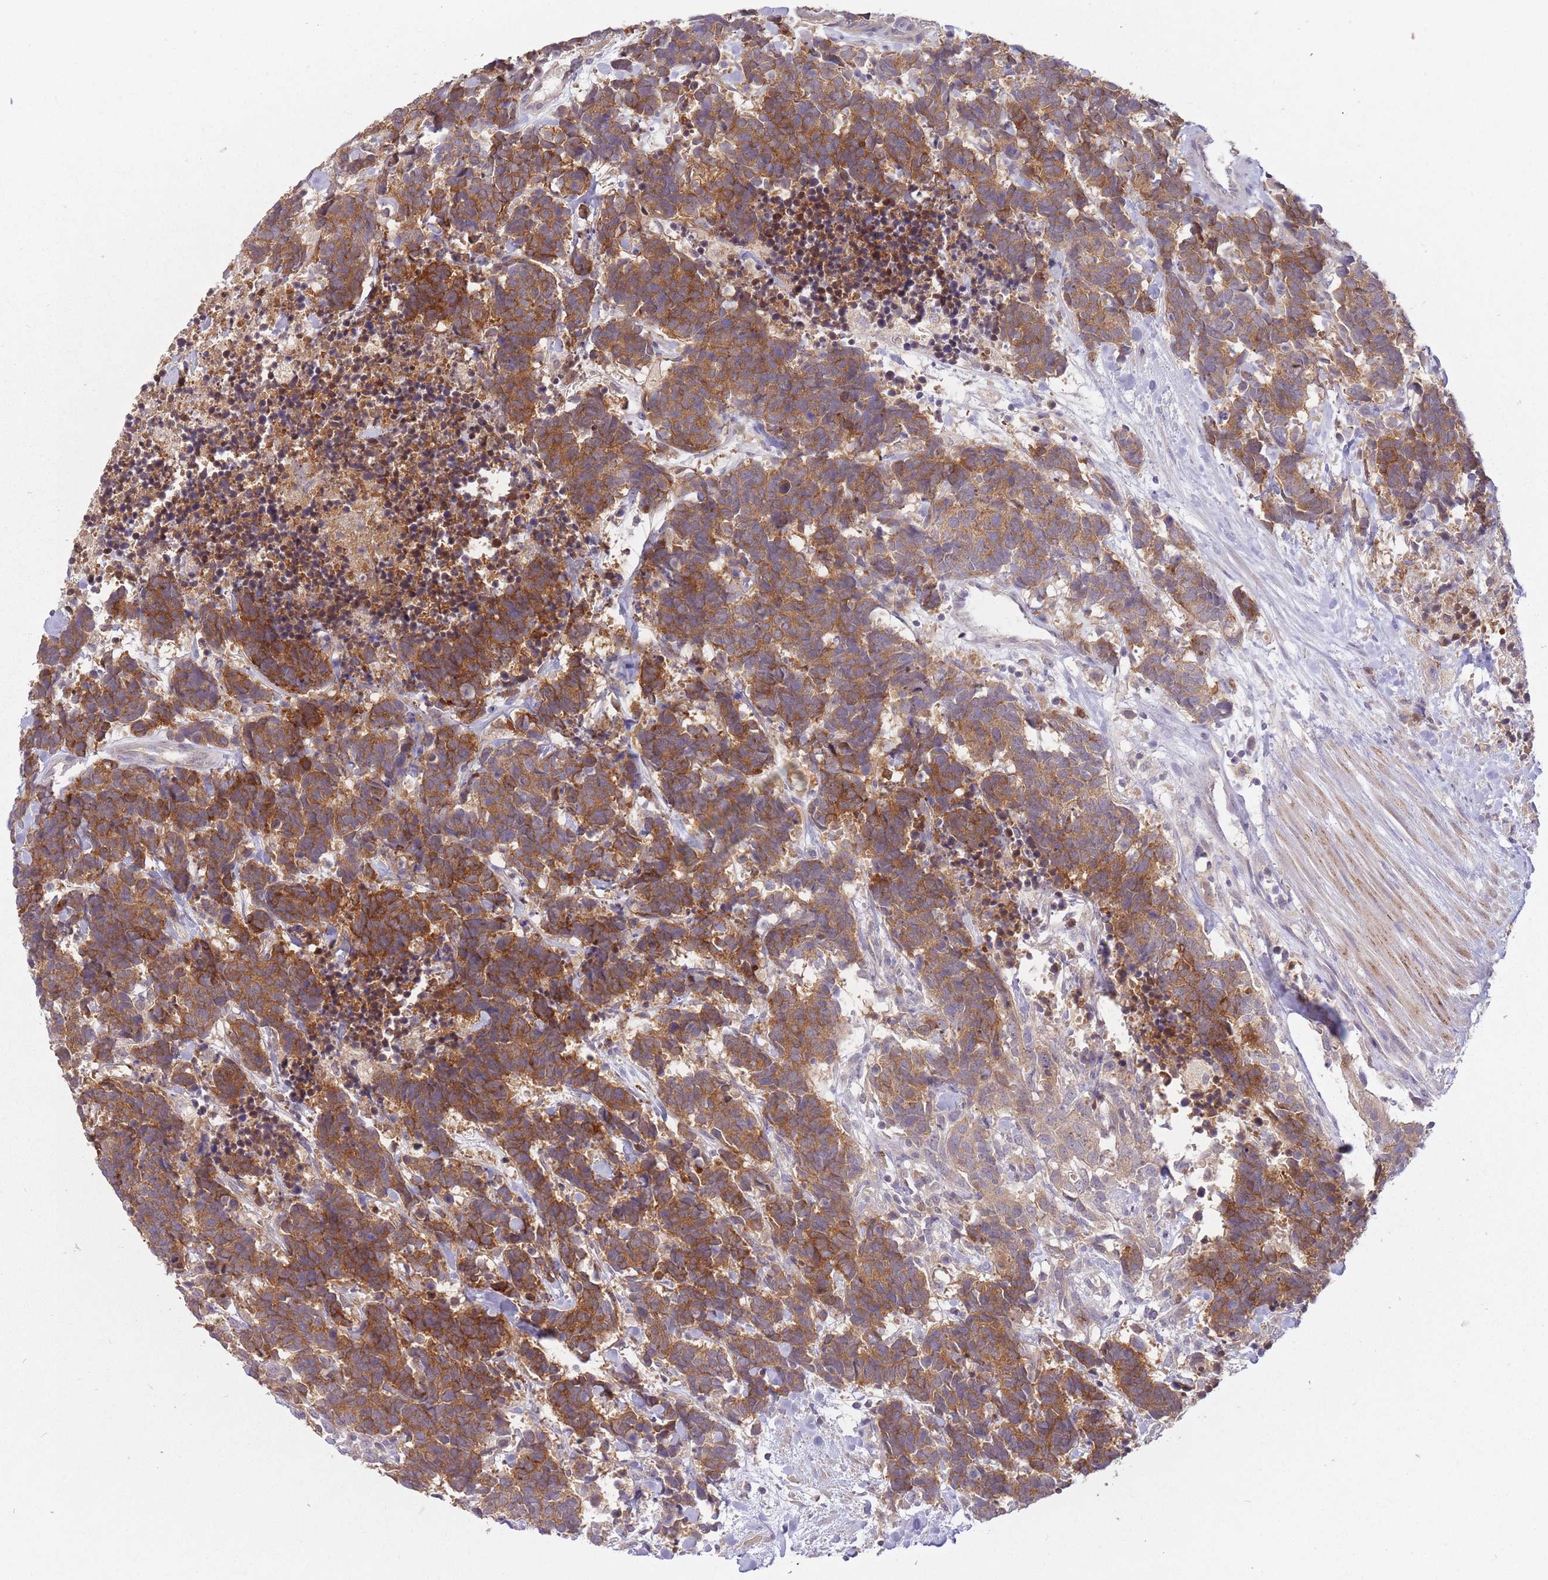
{"staining": {"intensity": "strong", "quantity": ">75%", "location": "cytoplasmic/membranous"}, "tissue": "carcinoid", "cell_type": "Tumor cells", "image_type": "cancer", "snomed": [{"axis": "morphology", "description": "Carcinoma, NOS"}, {"axis": "morphology", "description": "Carcinoid, malignant, NOS"}, {"axis": "topography", "description": "Prostate"}], "caption": "Strong cytoplasmic/membranous positivity is identified in about >75% of tumor cells in carcinoma. (DAB IHC with brightfield microscopy, high magnification).", "gene": "LRATD2", "patient": {"sex": "male", "age": 57}}